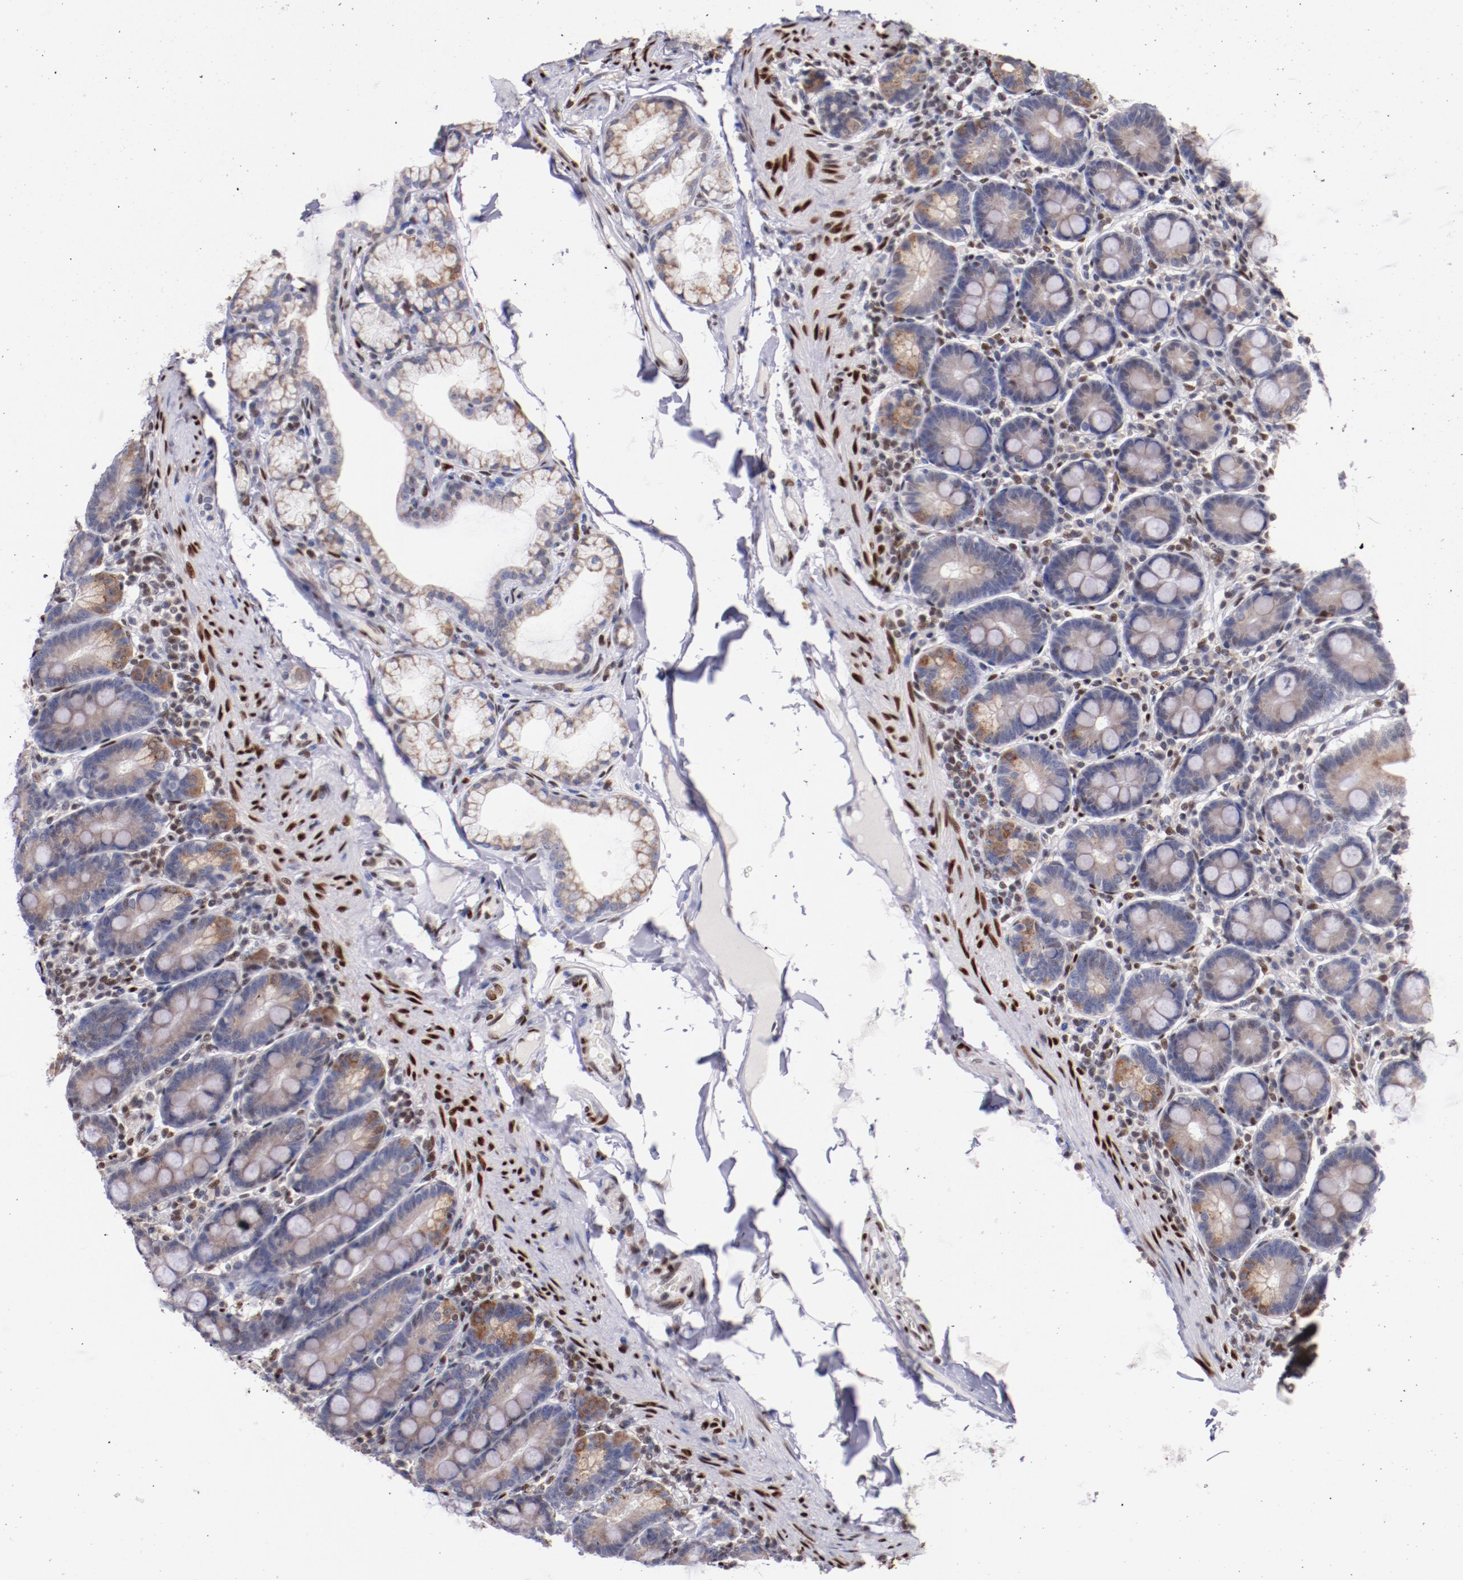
{"staining": {"intensity": "weak", "quantity": "25%-75%", "location": "cytoplasmic/membranous"}, "tissue": "duodenum", "cell_type": "Glandular cells", "image_type": "normal", "snomed": [{"axis": "morphology", "description": "Normal tissue, NOS"}, {"axis": "topography", "description": "Duodenum"}], "caption": "Brown immunohistochemical staining in benign human duodenum shows weak cytoplasmic/membranous staining in about 25%-75% of glandular cells.", "gene": "SRF", "patient": {"sex": "male", "age": 50}}